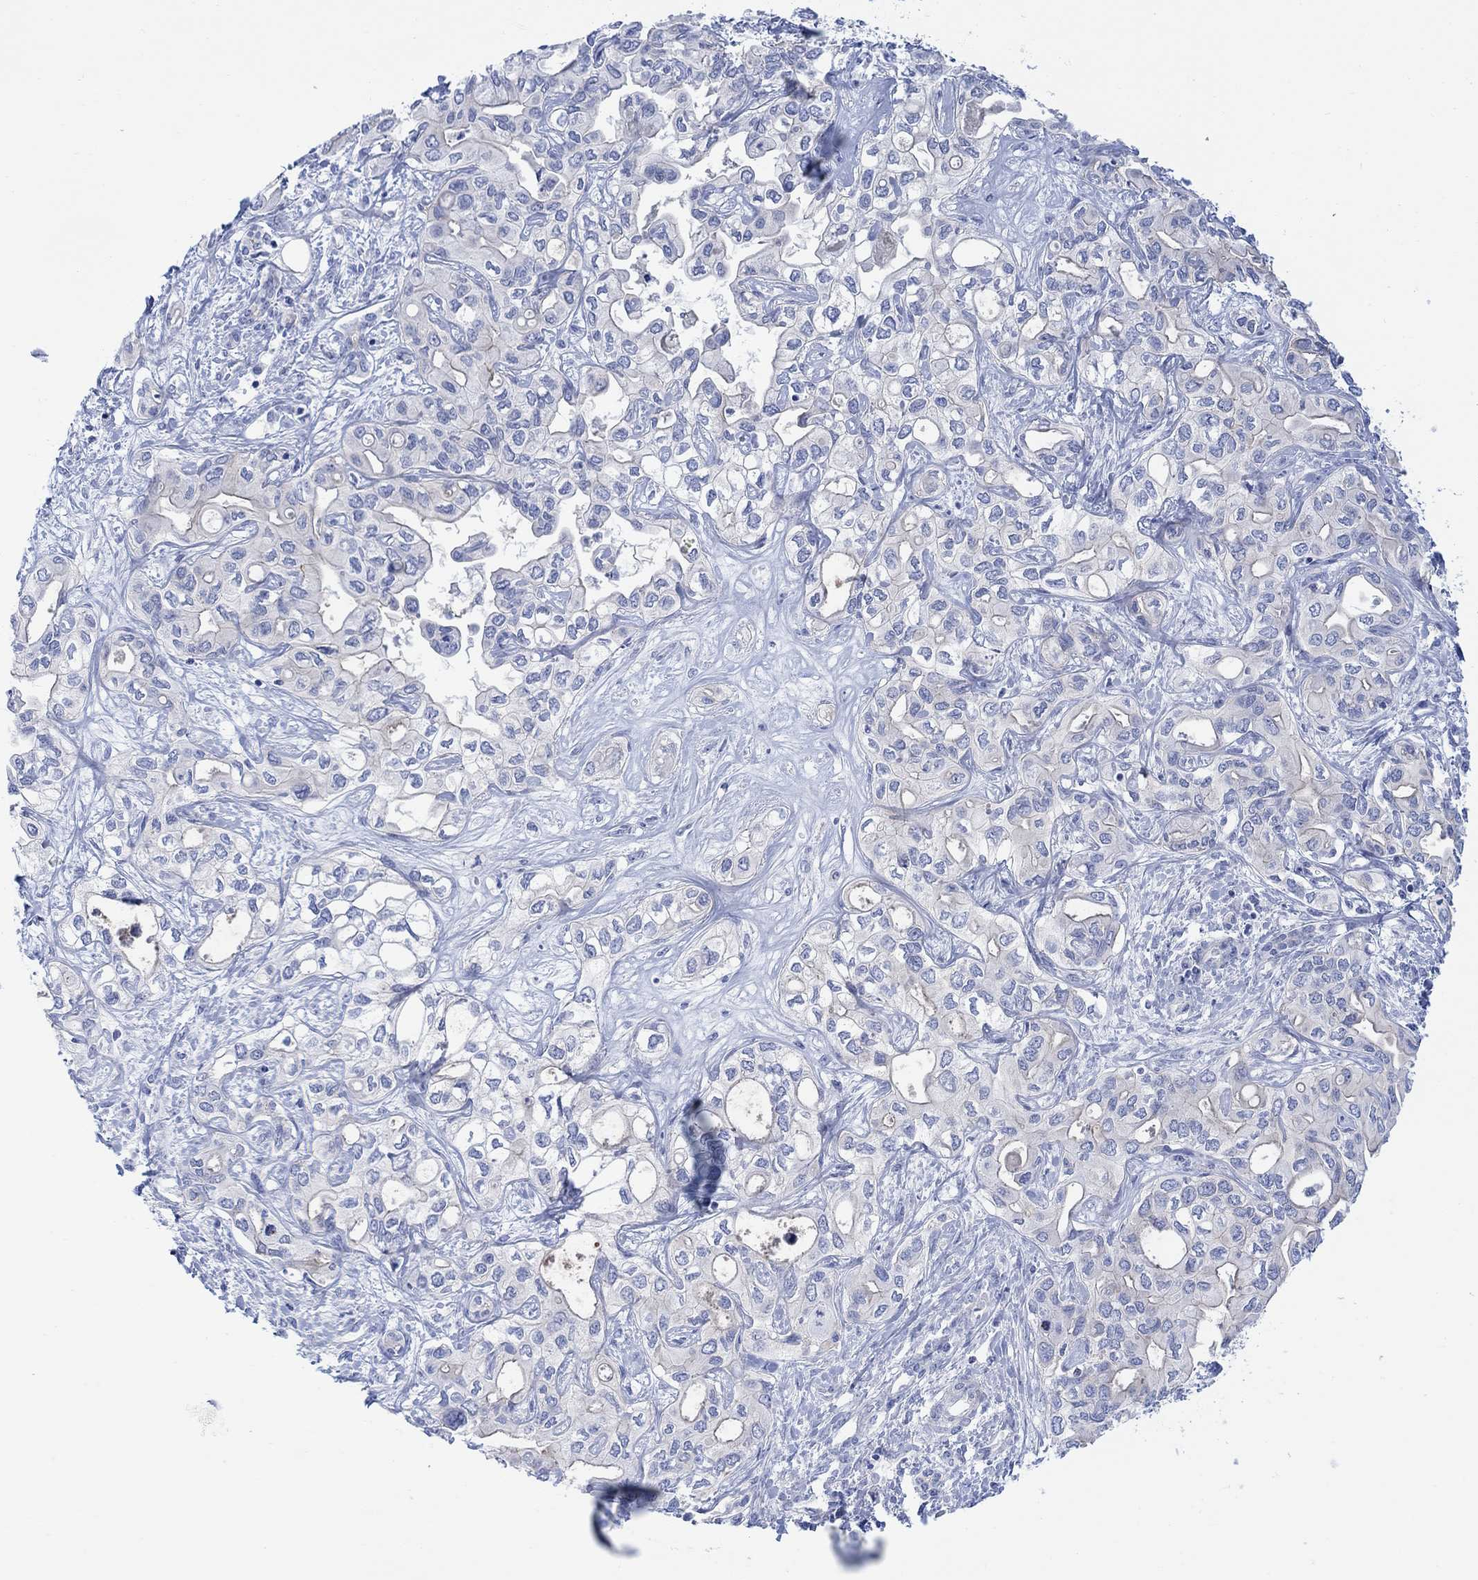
{"staining": {"intensity": "negative", "quantity": "none", "location": "none"}, "tissue": "liver cancer", "cell_type": "Tumor cells", "image_type": "cancer", "snomed": [{"axis": "morphology", "description": "Cholangiocarcinoma"}, {"axis": "topography", "description": "Liver"}], "caption": "A high-resolution micrograph shows immunohistochemistry staining of liver cholangiocarcinoma, which exhibits no significant staining in tumor cells.", "gene": "TLDC2", "patient": {"sex": "female", "age": 64}}